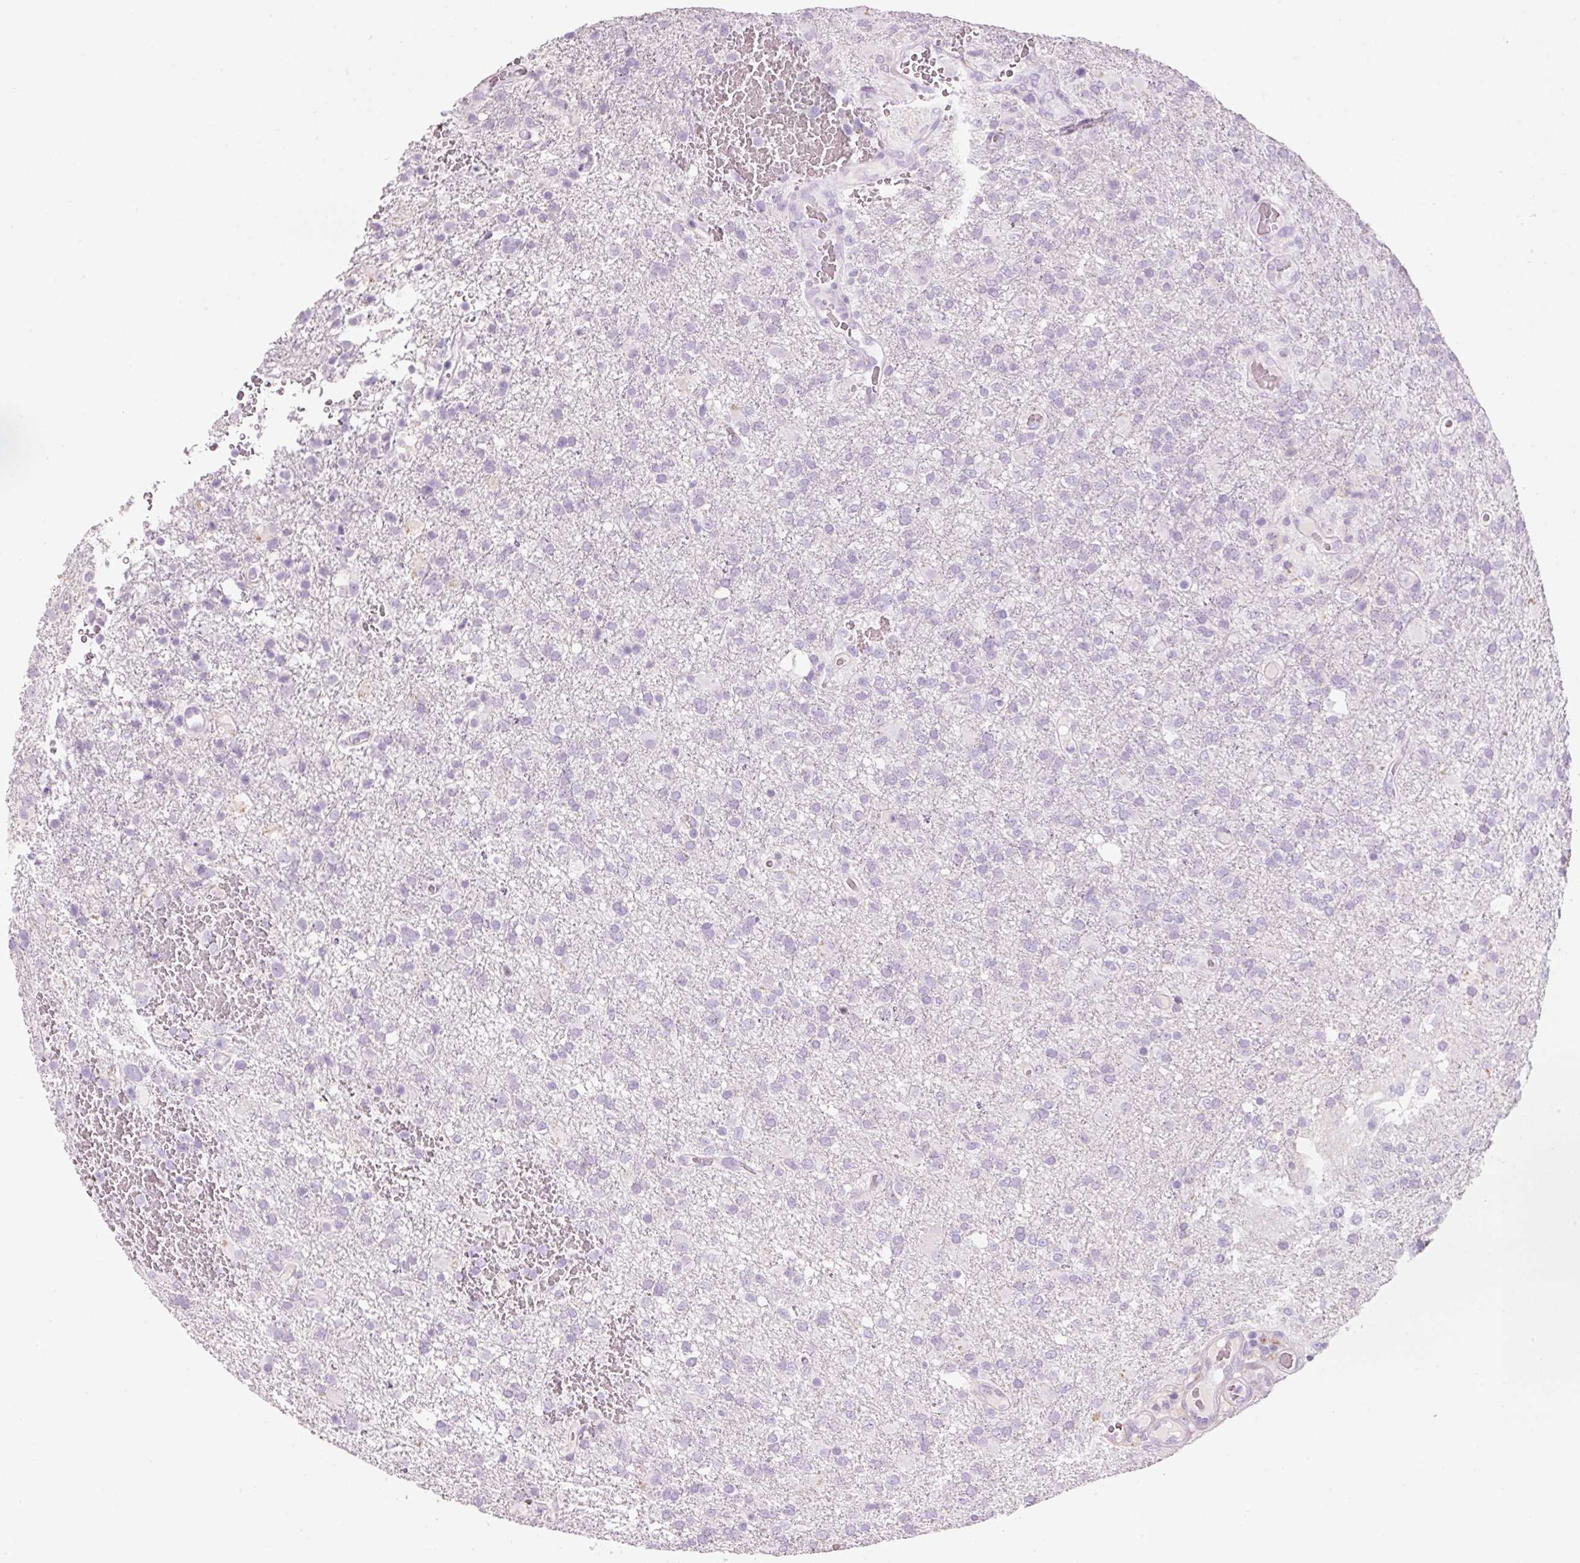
{"staining": {"intensity": "negative", "quantity": "none", "location": "none"}, "tissue": "glioma", "cell_type": "Tumor cells", "image_type": "cancer", "snomed": [{"axis": "morphology", "description": "Glioma, malignant, High grade"}, {"axis": "topography", "description": "Brain"}], "caption": "Immunohistochemical staining of human glioma reveals no significant positivity in tumor cells.", "gene": "MFAP4", "patient": {"sex": "female", "age": 74}}